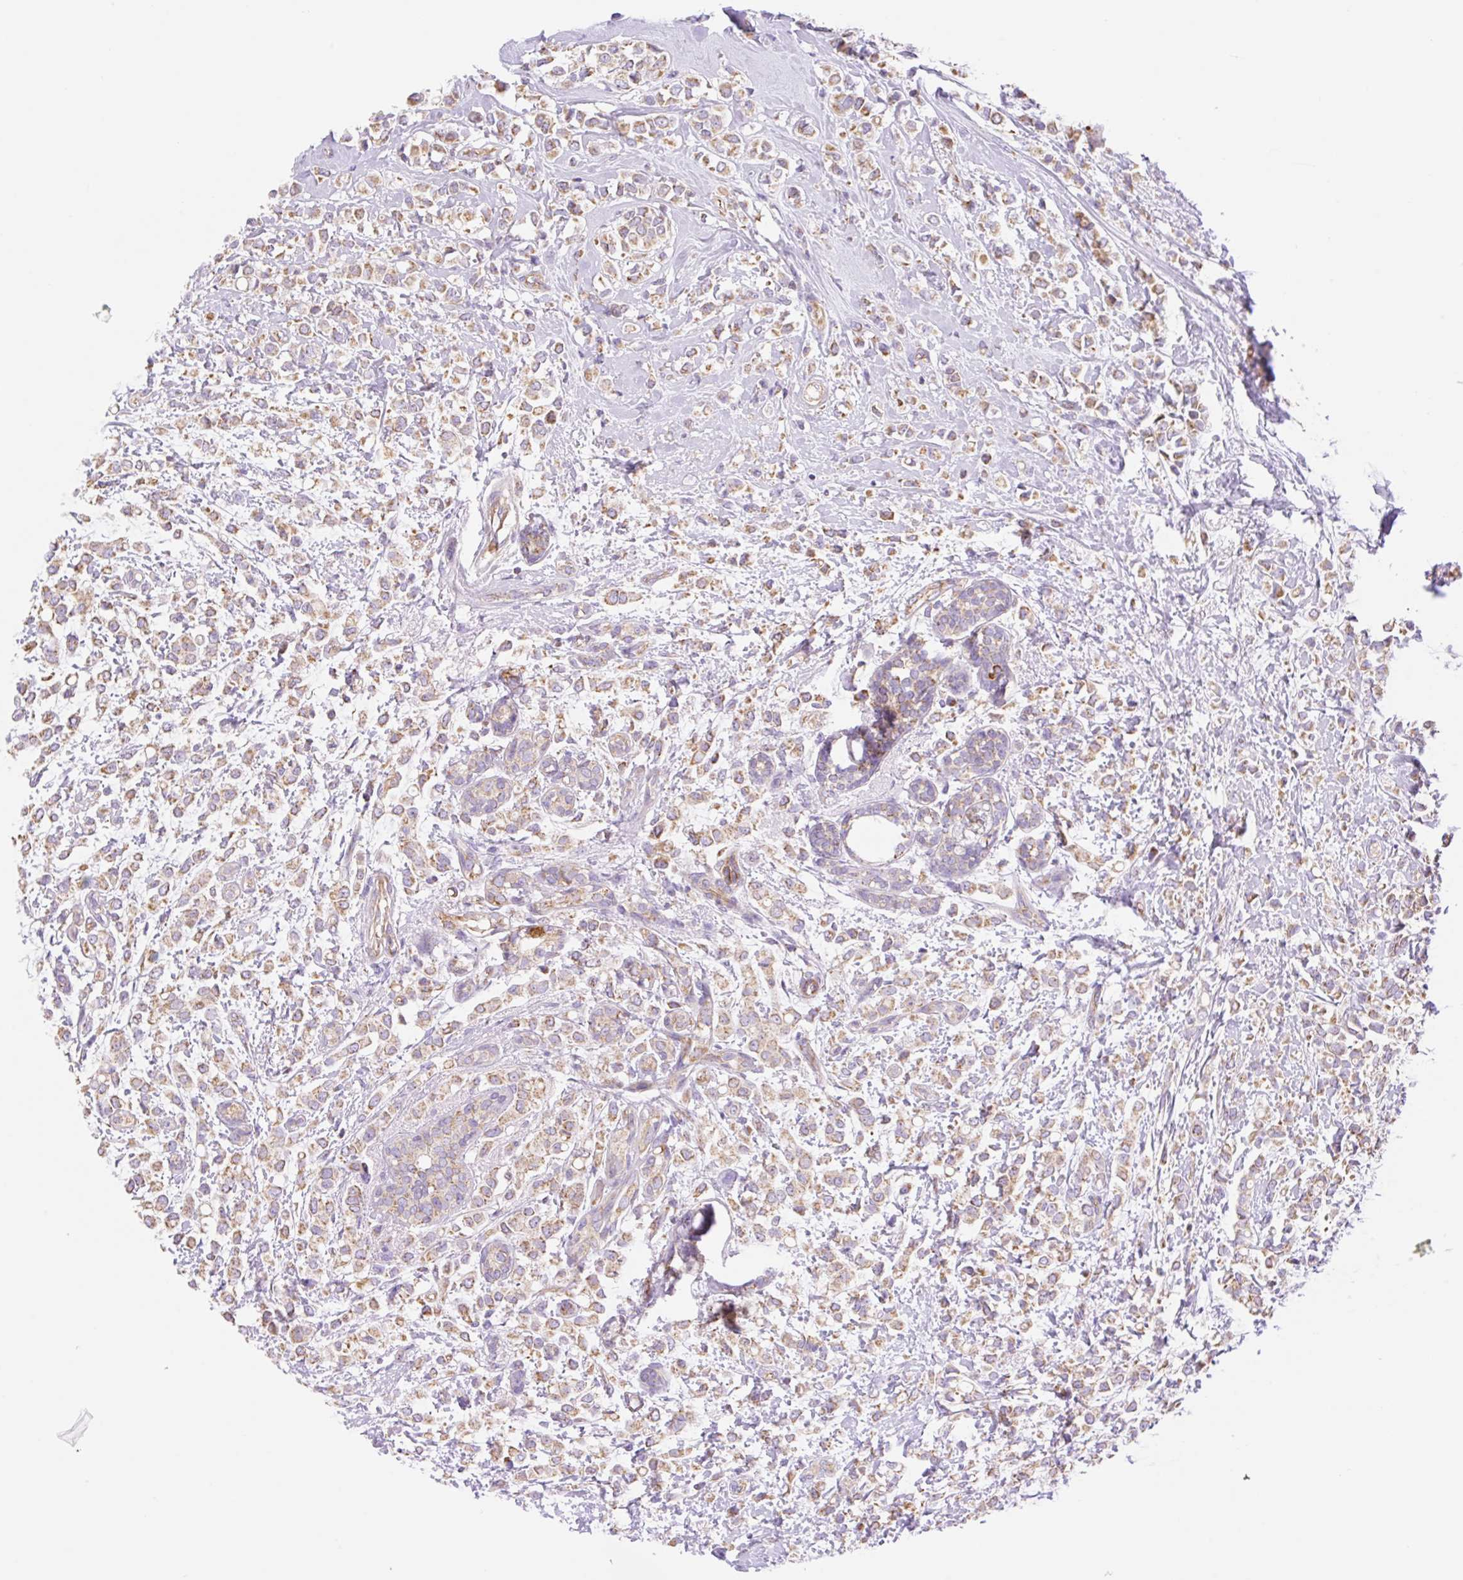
{"staining": {"intensity": "moderate", "quantity": "25%-75%", "location": "cytoplasmic/membranous"}, "tissue": "breast cancer", "cell_type": "Tumor cells", "image_type": "cancer", "snomed": [{"axis": "morphology", "description": "Lobular carcinoma"}, {"axis": "topography", "description": "Breast"}], "caption": "Immunohistochemical staining of breast lobular carcinoma exhibits medium levels of moderate cytoplasmic/membranous positivity in about 25%-75% of tumor cells.", "gene": "ESAM", "patient": {"sex": "female", "age": 68}}